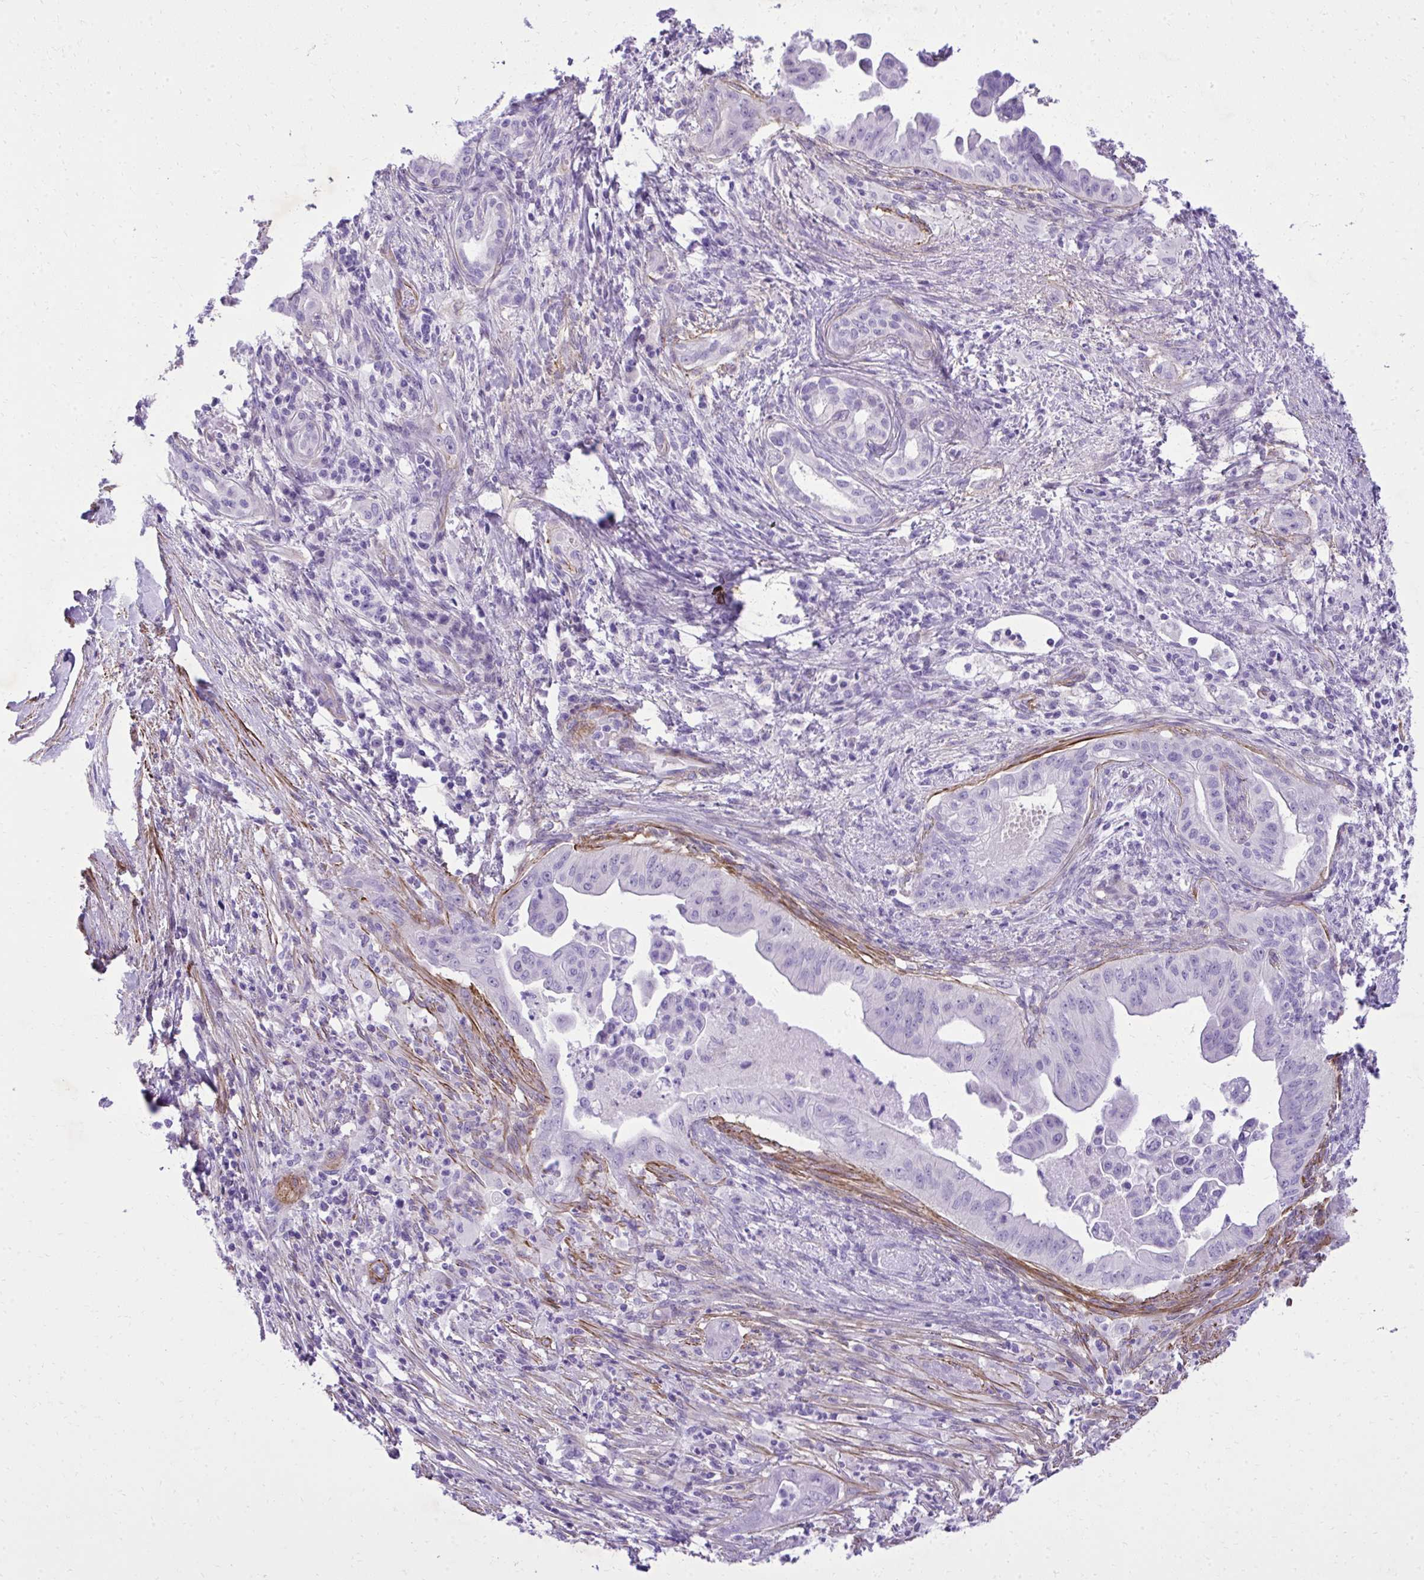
{"staining": {"intensity": "negative", "quantity": "none", "location": "none"}, "tissue": "pancreatic cancer", "cell_type": "Tumor cells", "image_type": "cancer", "snomed": [{"axis": "morphology", "description": "Adenocarcinoma, NOS"}, {"axis": "topography", "description": "Pancreas"}], "caption": "This is an immunohistochemistry (IHC) photomicrograph of adenocarcinoma (pancreatic). There is no staining in tumor cells.", "gene": "PITPNM3", "patient": {"sex": "male", "age": 58}}